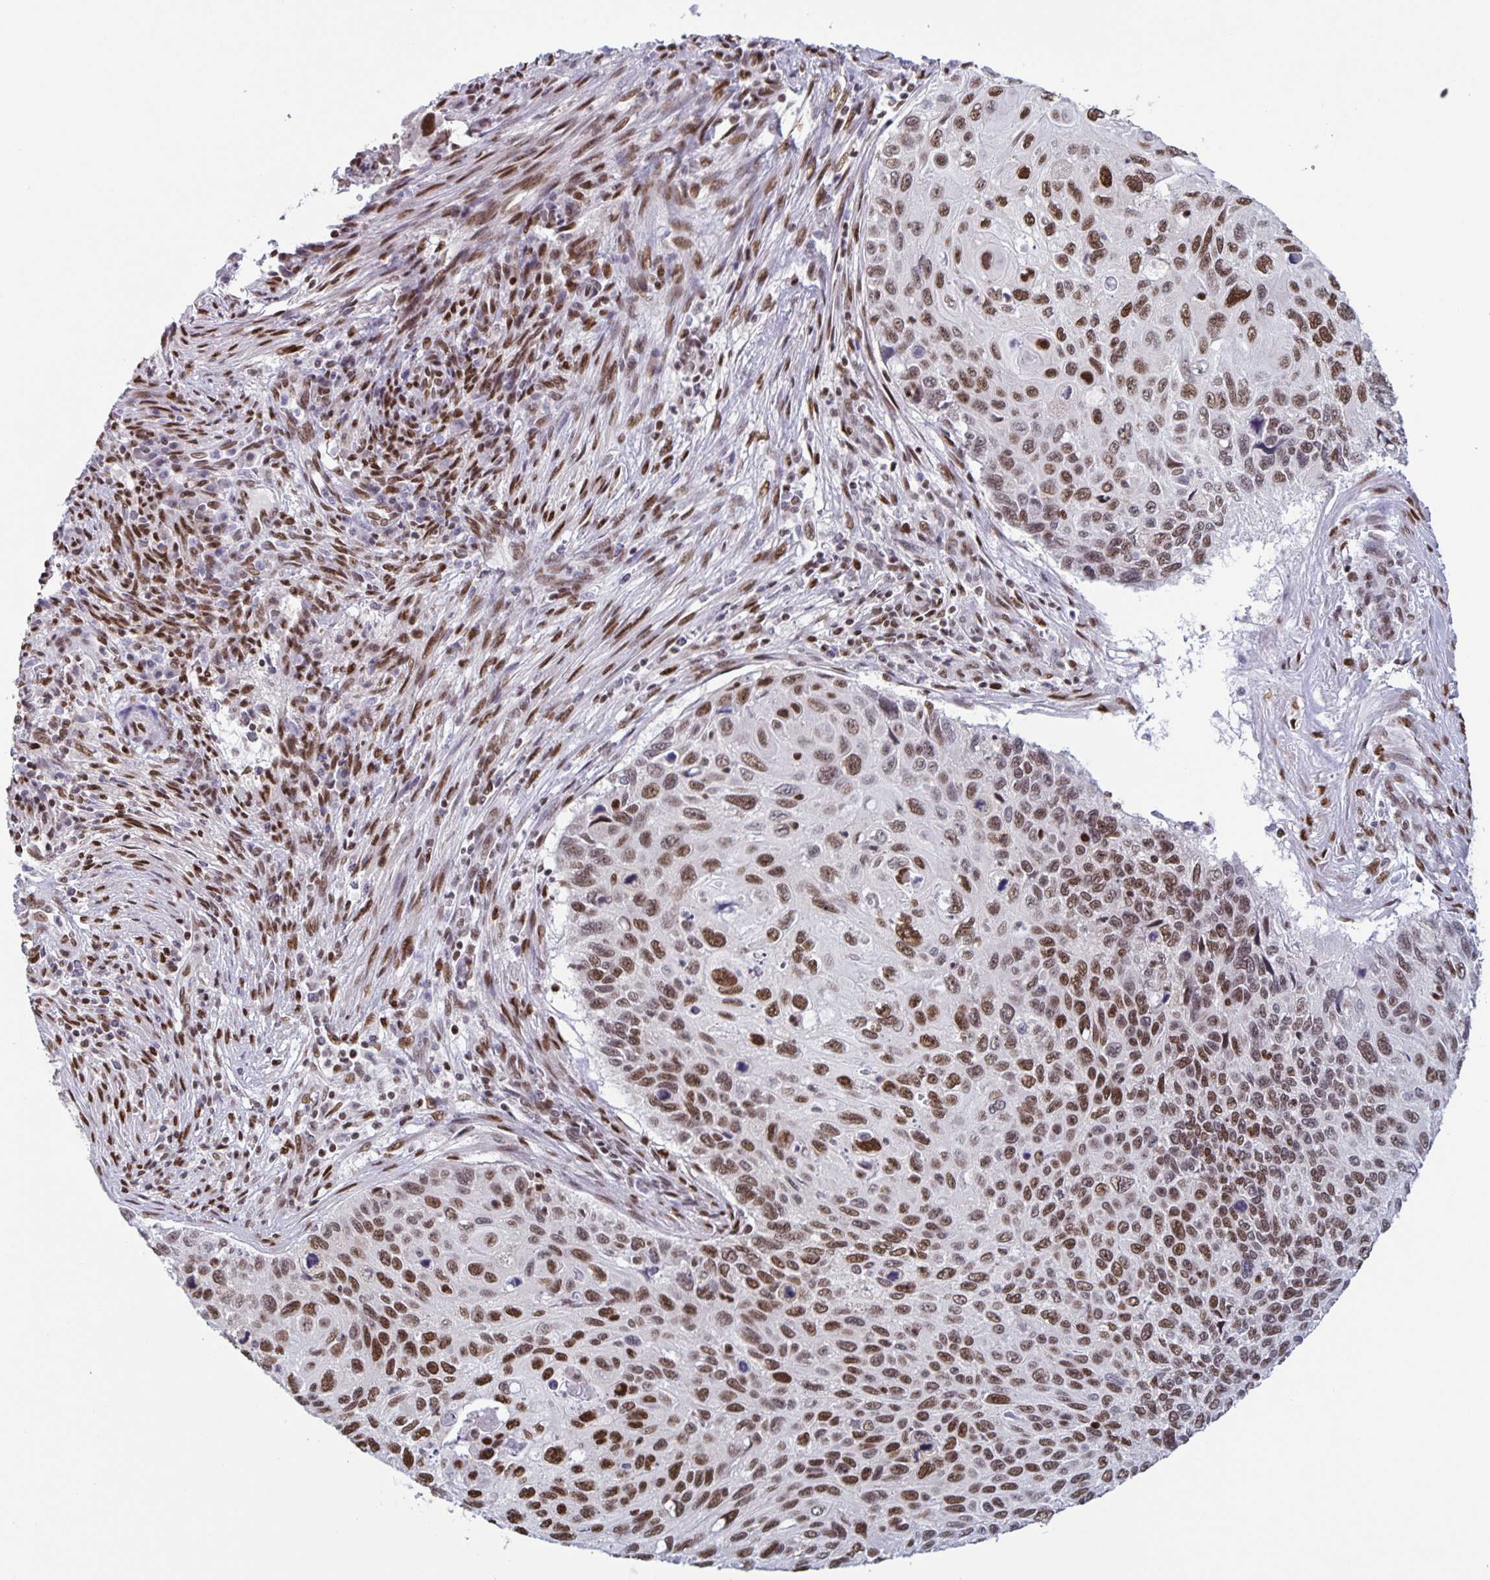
{"staining": {"intensity": "moderate", "quantity": ">75%", "location": "nuclear"}, "tissue": "cervical cancer", "cell_type": "Tumor cells", "image_type": "cancer", "snomed": [{"axis": "morphology", "description": "Squamous cell carcinoma, NOS"}, {"axis": "topography", "description": "Cervix"}], "caption": "Immunohistochemistry (IHC) (DAB (3,3'-diaminobenzidine)) staining of human cervical cancer displays moderate nuclear protein staining in about >75% of tumor cells.", "gene": "JUND", "patient": {"sex": "female", "age": 70}}